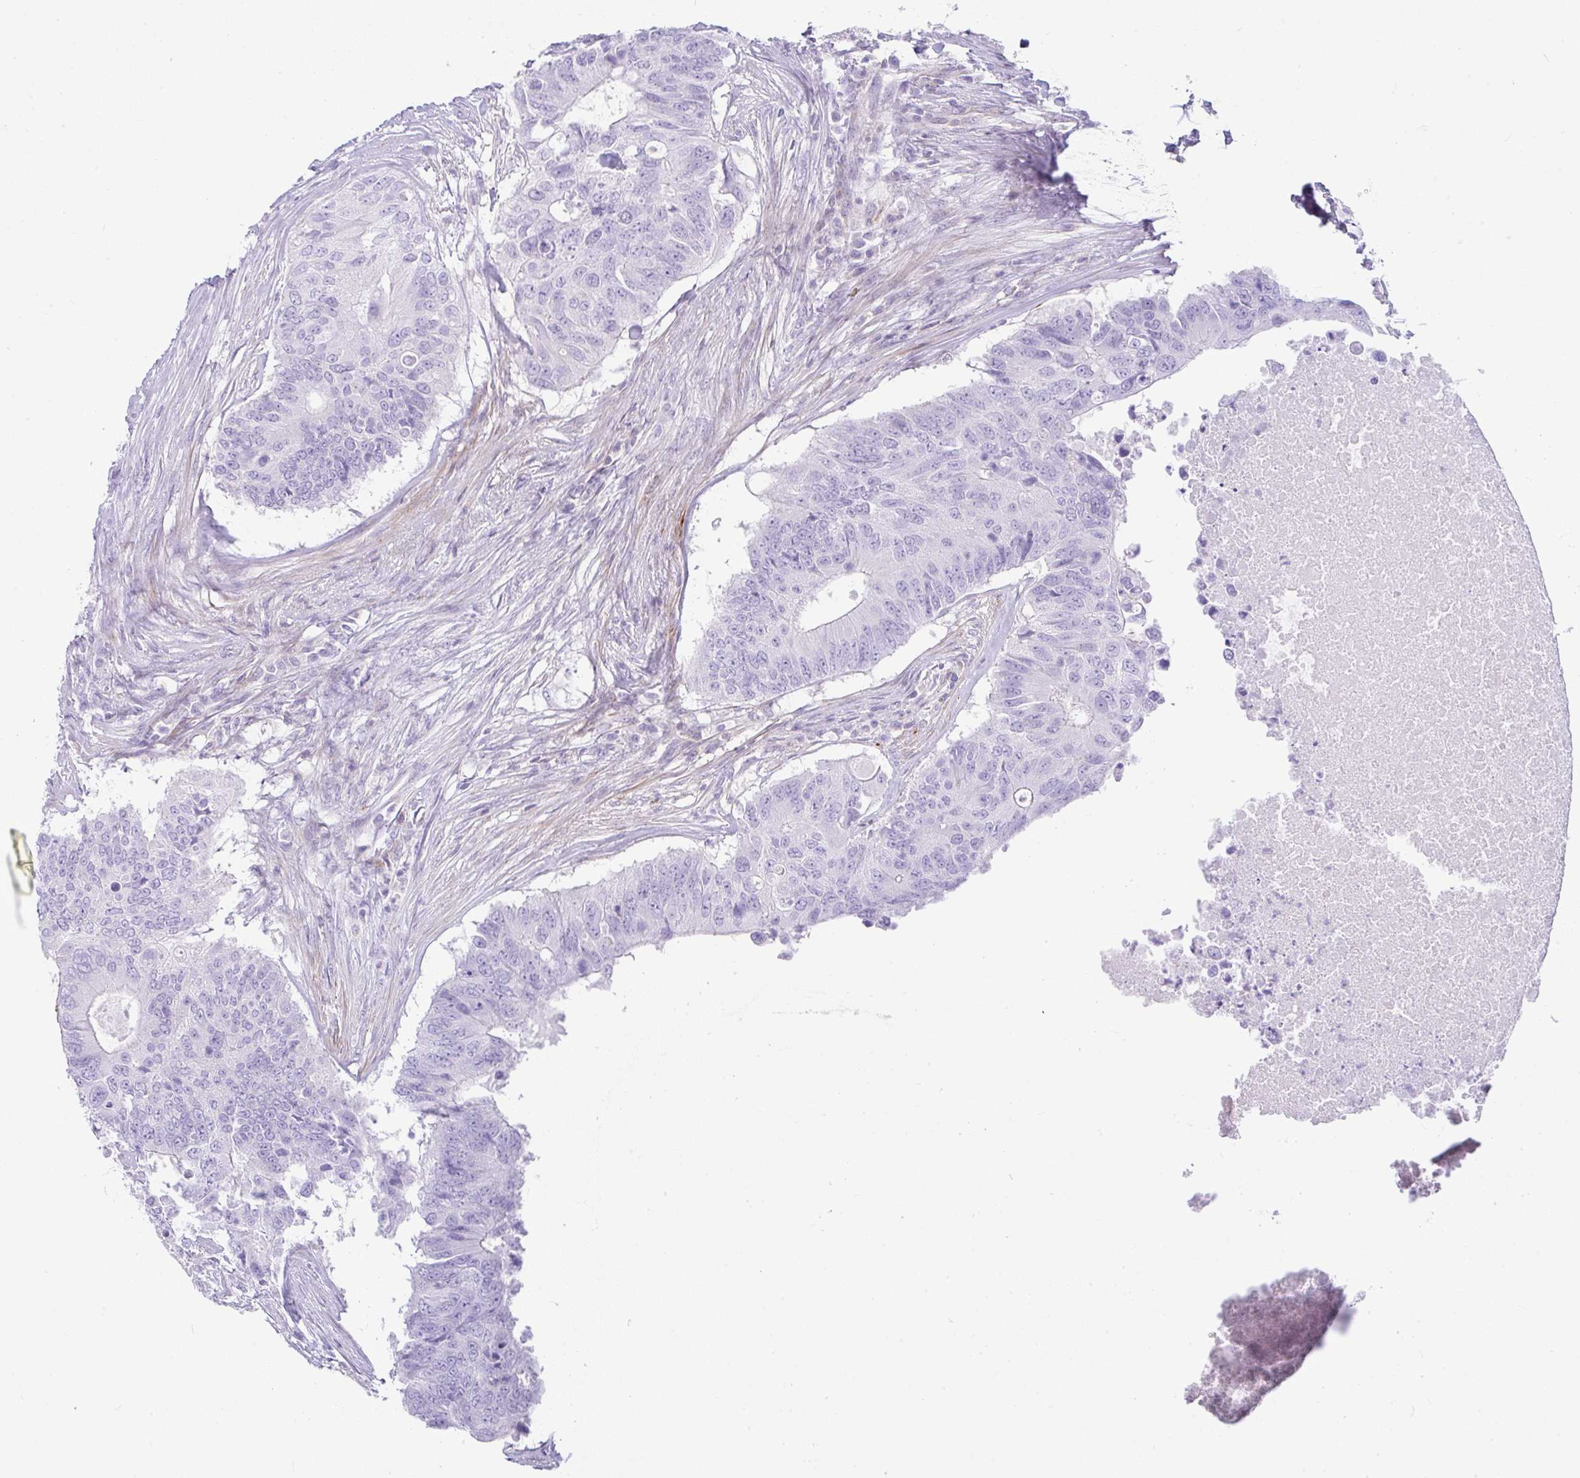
{"staining": {"intensity": "negative", "quantity": "none", "location": "none"}, "tissue": "colorectal cancer", "cell_type": "Tumor cells", "image_type": "cancer", "snomed": [{"axis": "morphology", "description": "Adenocarcinoma, NOS"}, {"axis": "topography", "description": "Colon"}], "caption": "DAB (3,3'-diaminobenzidine) immunohistochemical staining of human adenocarcinoma (colorectal) demonstrates no significant expression in tumor cells.", "gene": "CDRT15", "patient": {"sex": "male", "age": 71}}